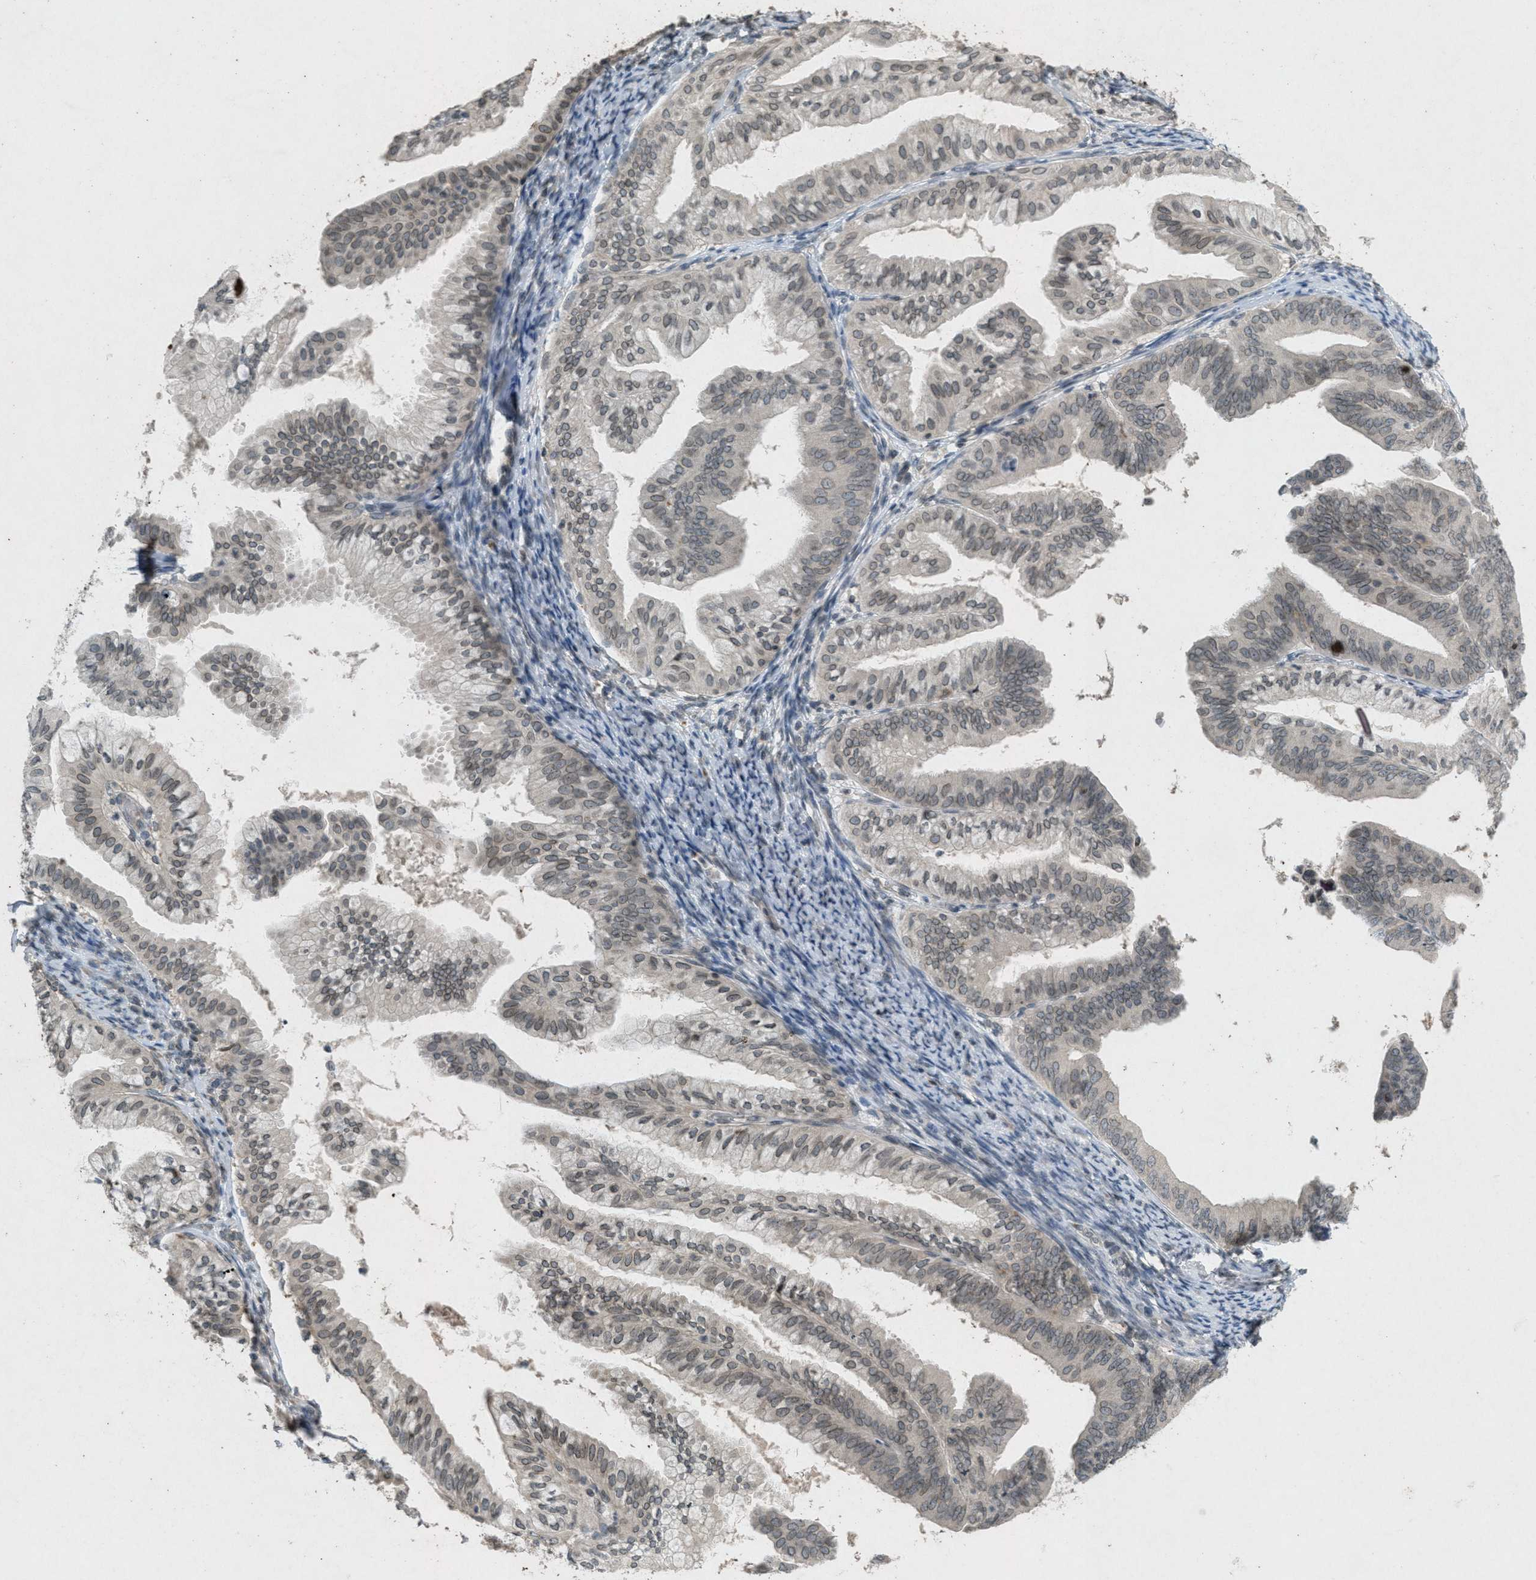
{"staining": {"intensity": "weak", "quantity": "25%-75%", "location": "cytoplasmic/membranous,nuclear"}, "tissue": "endometrial cancer", "cell_type": "Tumor cells", "image_type": "cancer", "snomed": [{"axis": "morphology", "description": "Adenocarcinoma, NOS"}, {"axis": "topography", "description": "Endometrium"}], "caption": "Endometrial adenocarcinoma stained with DAB immunohistochemistry (IHC) reveals low levels of weak cytoplasmic/membranous and nuclear positivity in about 25%-75% of tumor cells.", "gene": "ABHD6", "patient": {"sex": "female", "age": 63}}